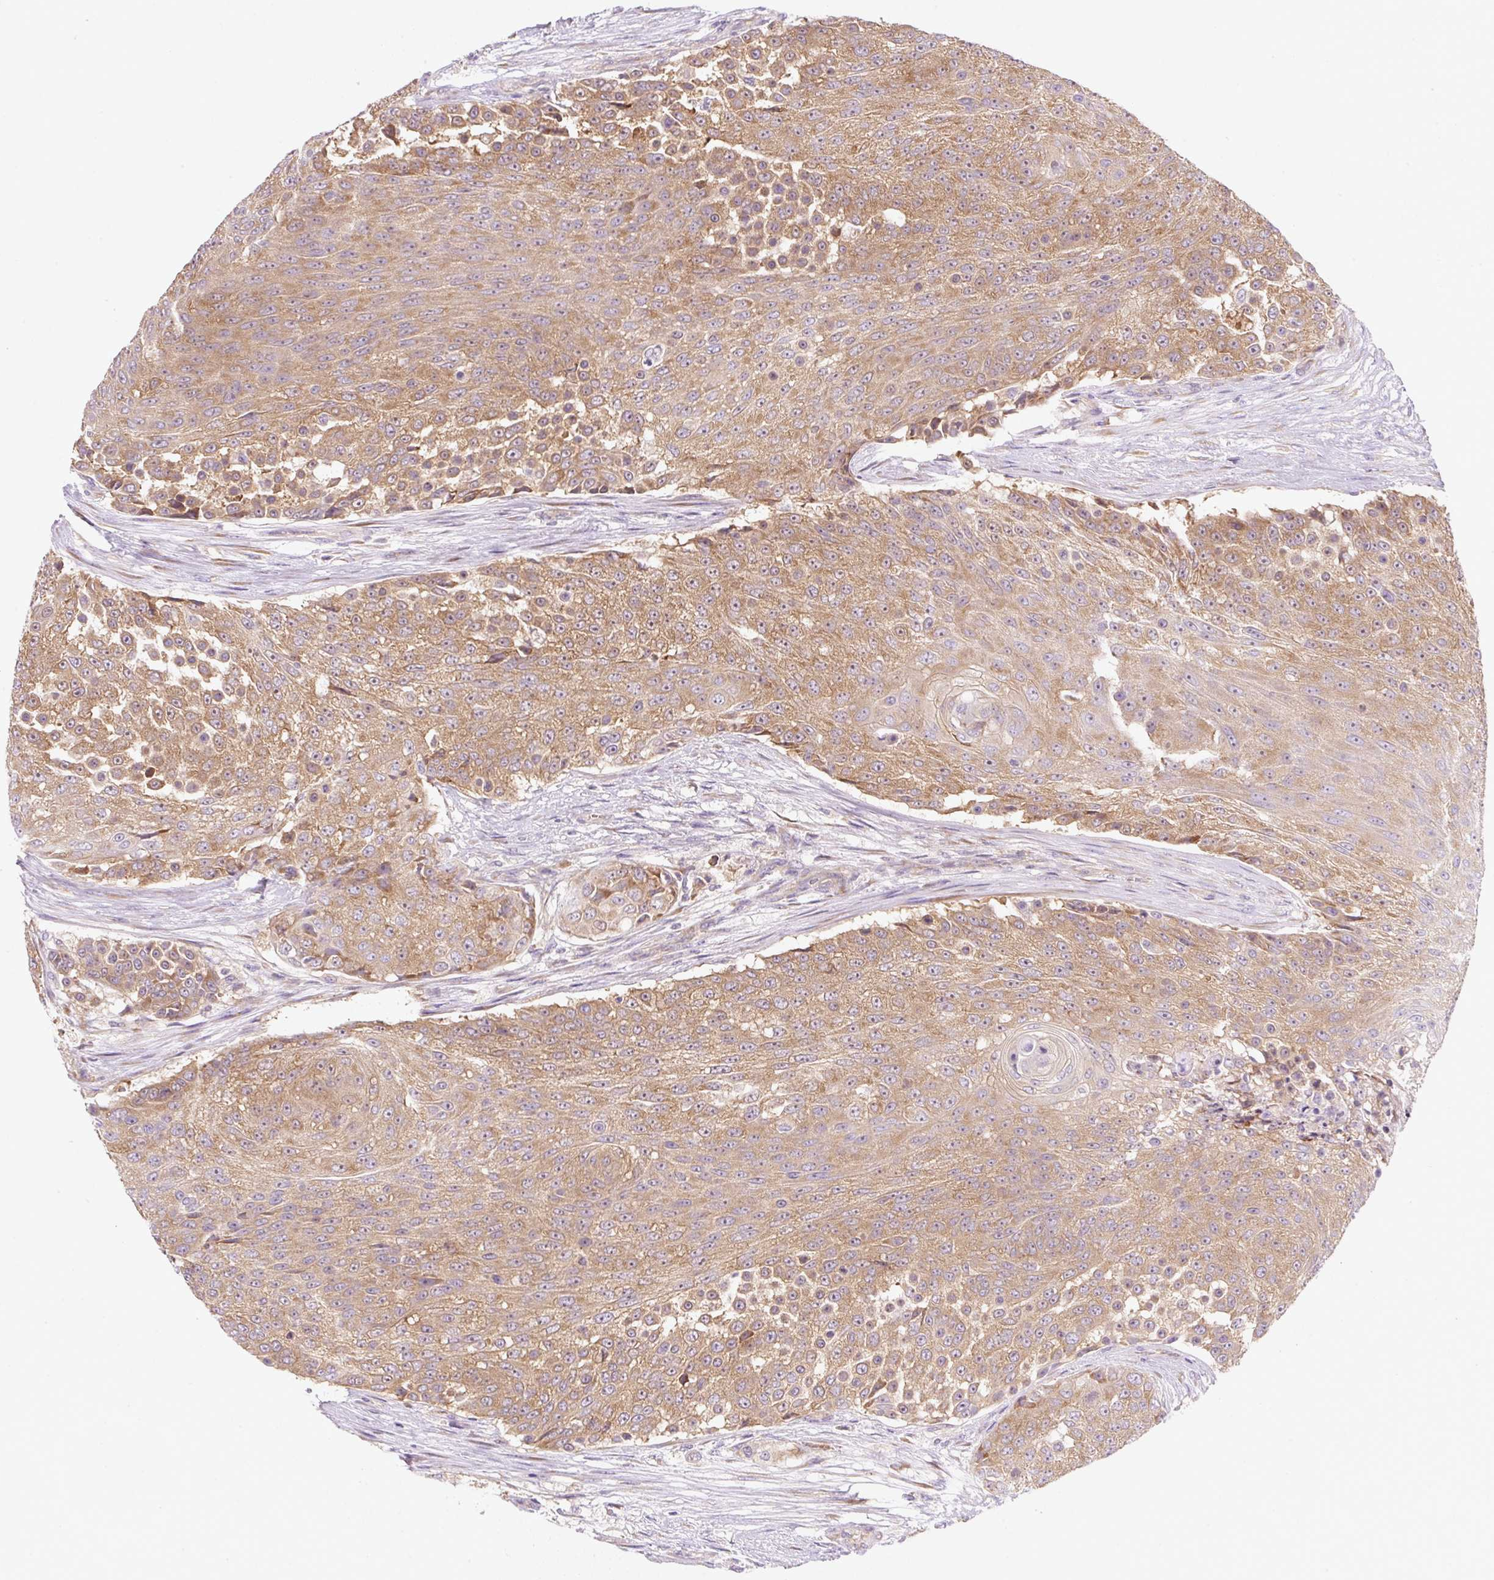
{"staining": {"intensity": "moderate", "quantity": ">75%", "location": "cytoplasmic/membranous"}, "tissue": "urothelial cancer", "cell_type": "Tumor cells", "image_type": "cancer", "snomed": [{"axis": "morphology", "description": "Urothelial carcinoma, High grade"}, {"axis": "topography", "description": "Urinary bladder"}], "caption": "DAB (3,3'-diaminobenzidine) immunohistochemical staining of human high-grade urothelial carcinoma demonstrates moderate cytoplasmic/membranous protein expression in approximately >75% of tumor cells.", "gene": "RPL18A", "patient": {"sex": "female", "age": 63}}